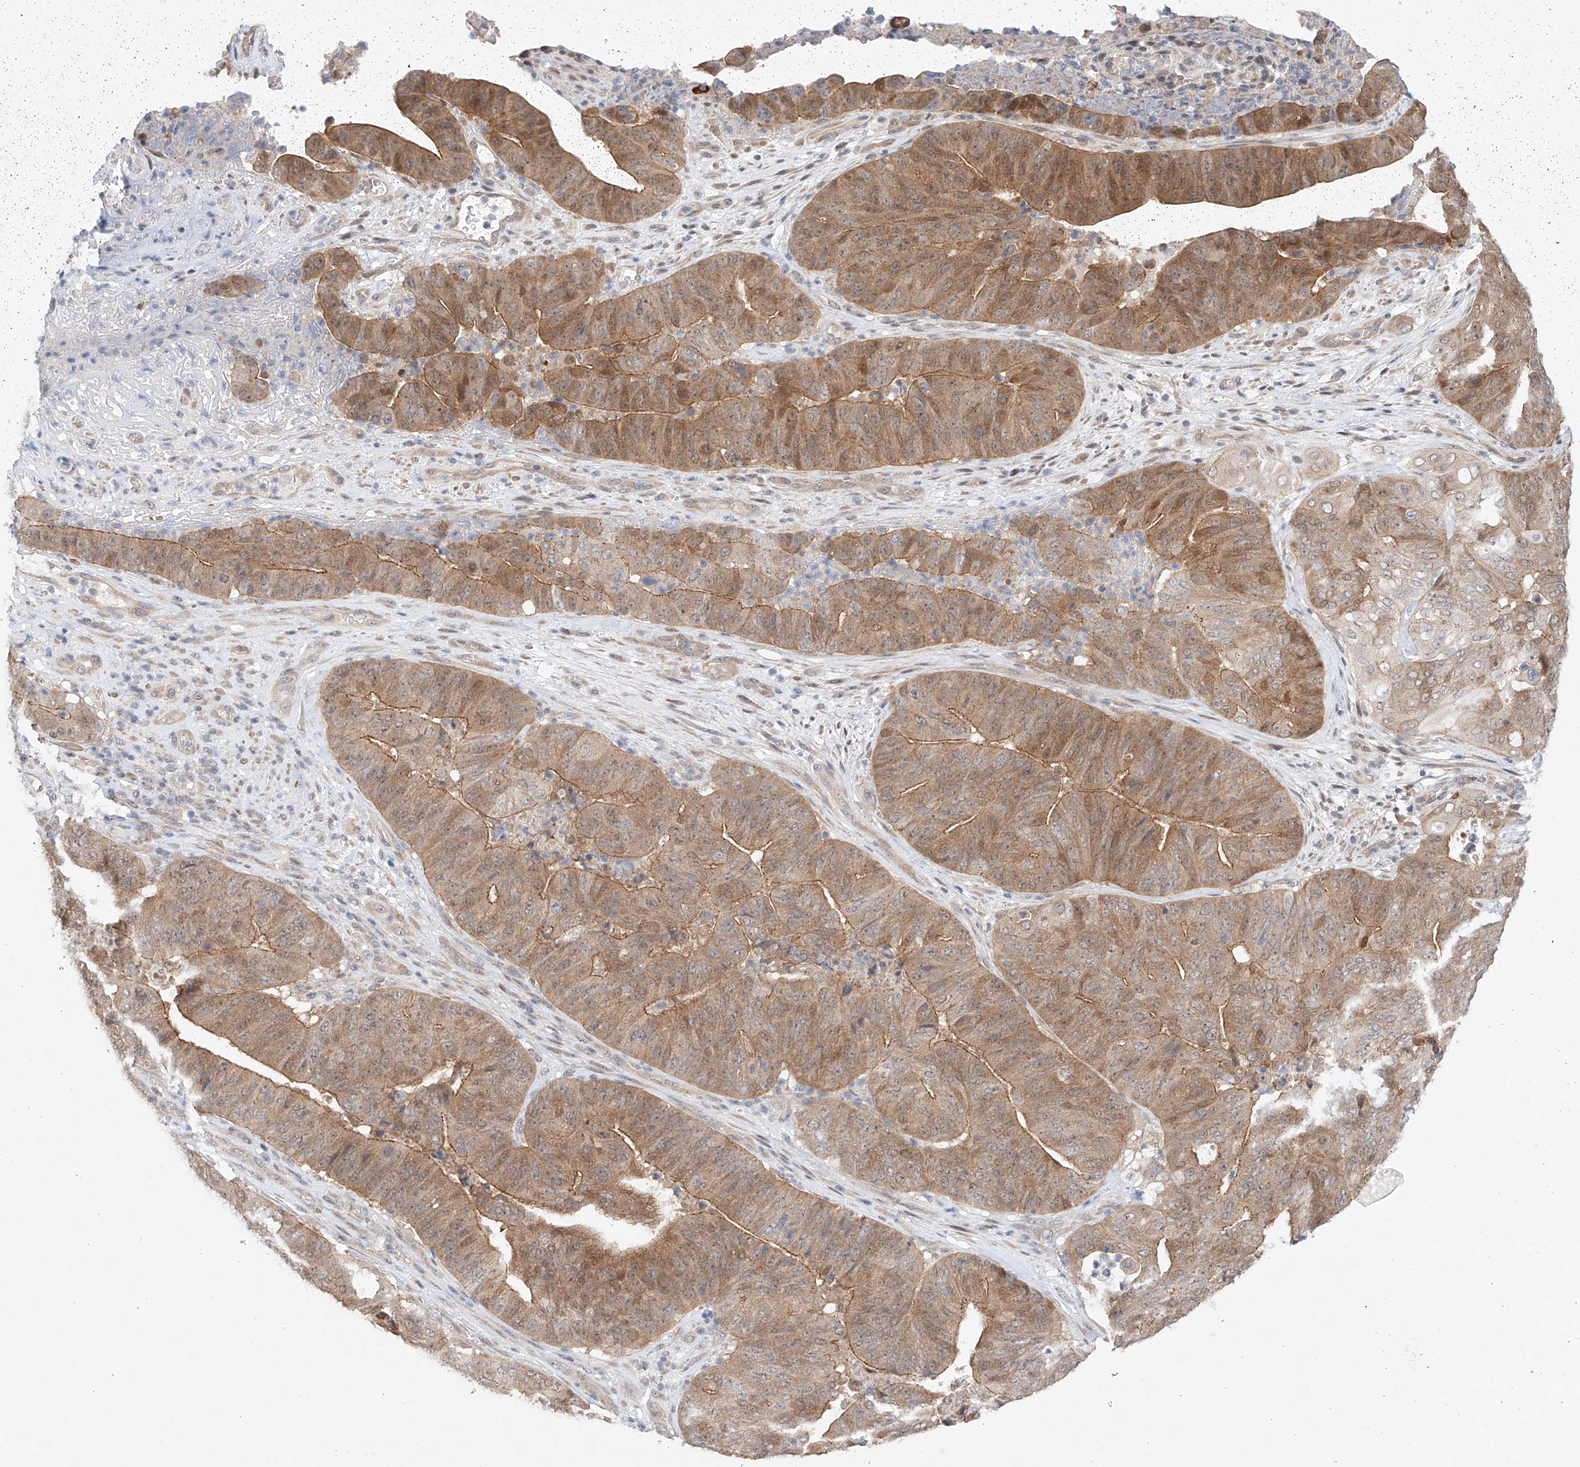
{"staining": {"intensity": "moderate", "quantity": ">75%", "location": "cytoplasmic/membranous"}, "tissue": "pancreatic cancer", "cell_type": "Tumor cells", "image_type": "cancer", "snomed": [{"axis": "morphology", "description": "Adenocarcinoma, NOS"}, {"axis": "topography", "description": "Pancreas"}], "caption": "DAB (3,3'-diaminobenzidine) immunohistochemical staining of human adenocarcinoma (pancreatic) demonstrates moderate cytoplasmic/membranous protein expression in approximately >75% of tumor cells.", "gene": "TSR2", "patient": {"sex": "female", "age": 77}}